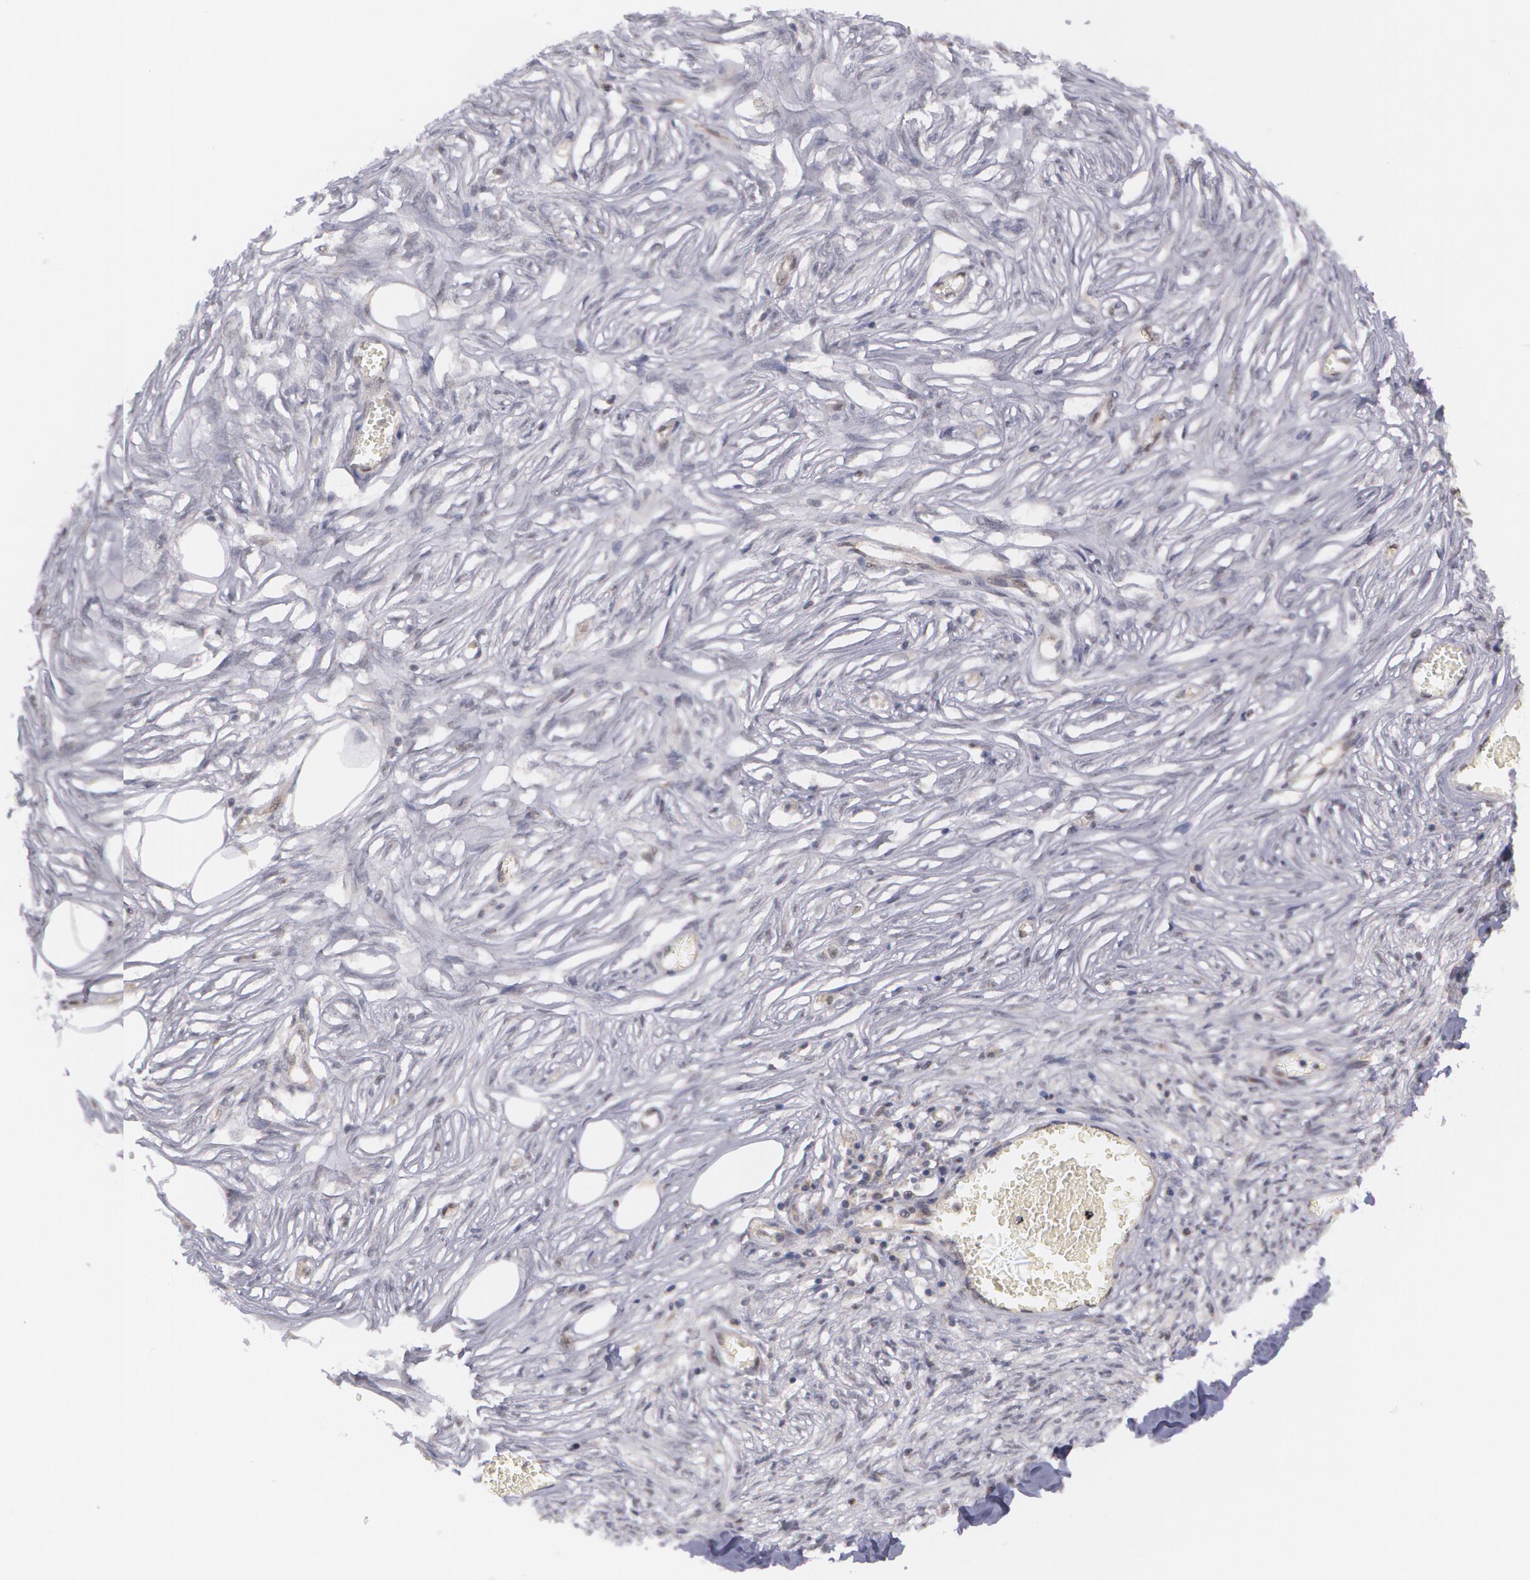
{"staining": {"intensity": "negative", "quantity": "none", "location": "none"}, "tissue": "adipose tissue", "cell_type": "Adipocytes", "image_type": "normal", "snomed": [{"axis": "morphology", "description": "Normal tissue, NOS"}, {"axis": "morphology", "description": "Sarcoma, NOS"}, {"axis": "topography", "description": "Skin"}, {"axis": "topography", "description": "Soft tissue"}], "caption": "Immunohistochemistry (IHC) of unremarkable human adipose tissue displays no expression in adipocytes.", "gene": "TXNRD1", "patient": {"sex": "female", "age": 51}}